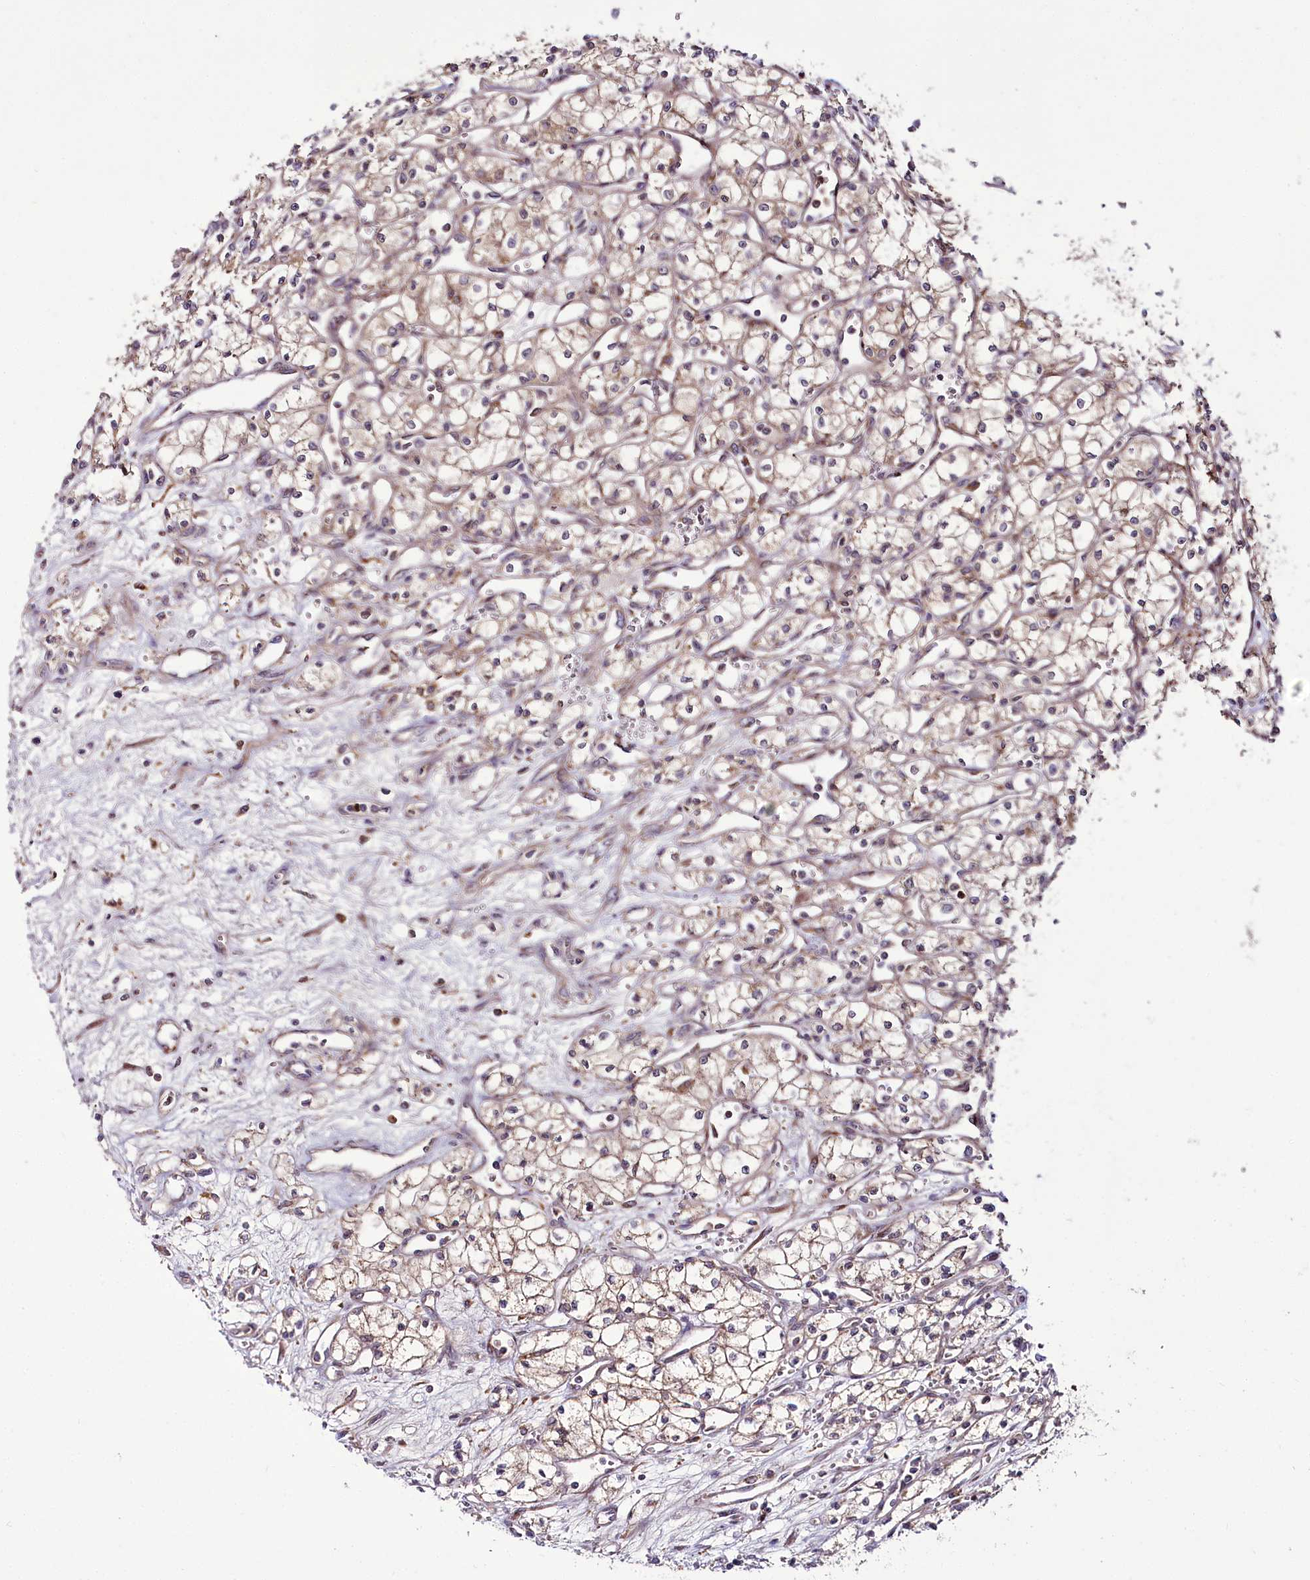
{"staining": {"intensity": "weak", "quantity": "25%-75%", "location": "cytoplasmic/membranous"}, "tissue": "renal cancer", "cell_type": "Tumor cells", "image_type": "cancer", "snomed": [{"axis": "morphology", "description": "Adenocarcinoma, NOS"}, {"axis": "topography", "description": "Kidney"}], "caption": "Renal adenocarcinoma stained for a protein (brown) demonstrates weak cytoplasmic/membranous positive staining in approximately 25%-75% of tumor cells.", "gene": "RAB7A", "patient": {"sex": "male", "age": 59}}